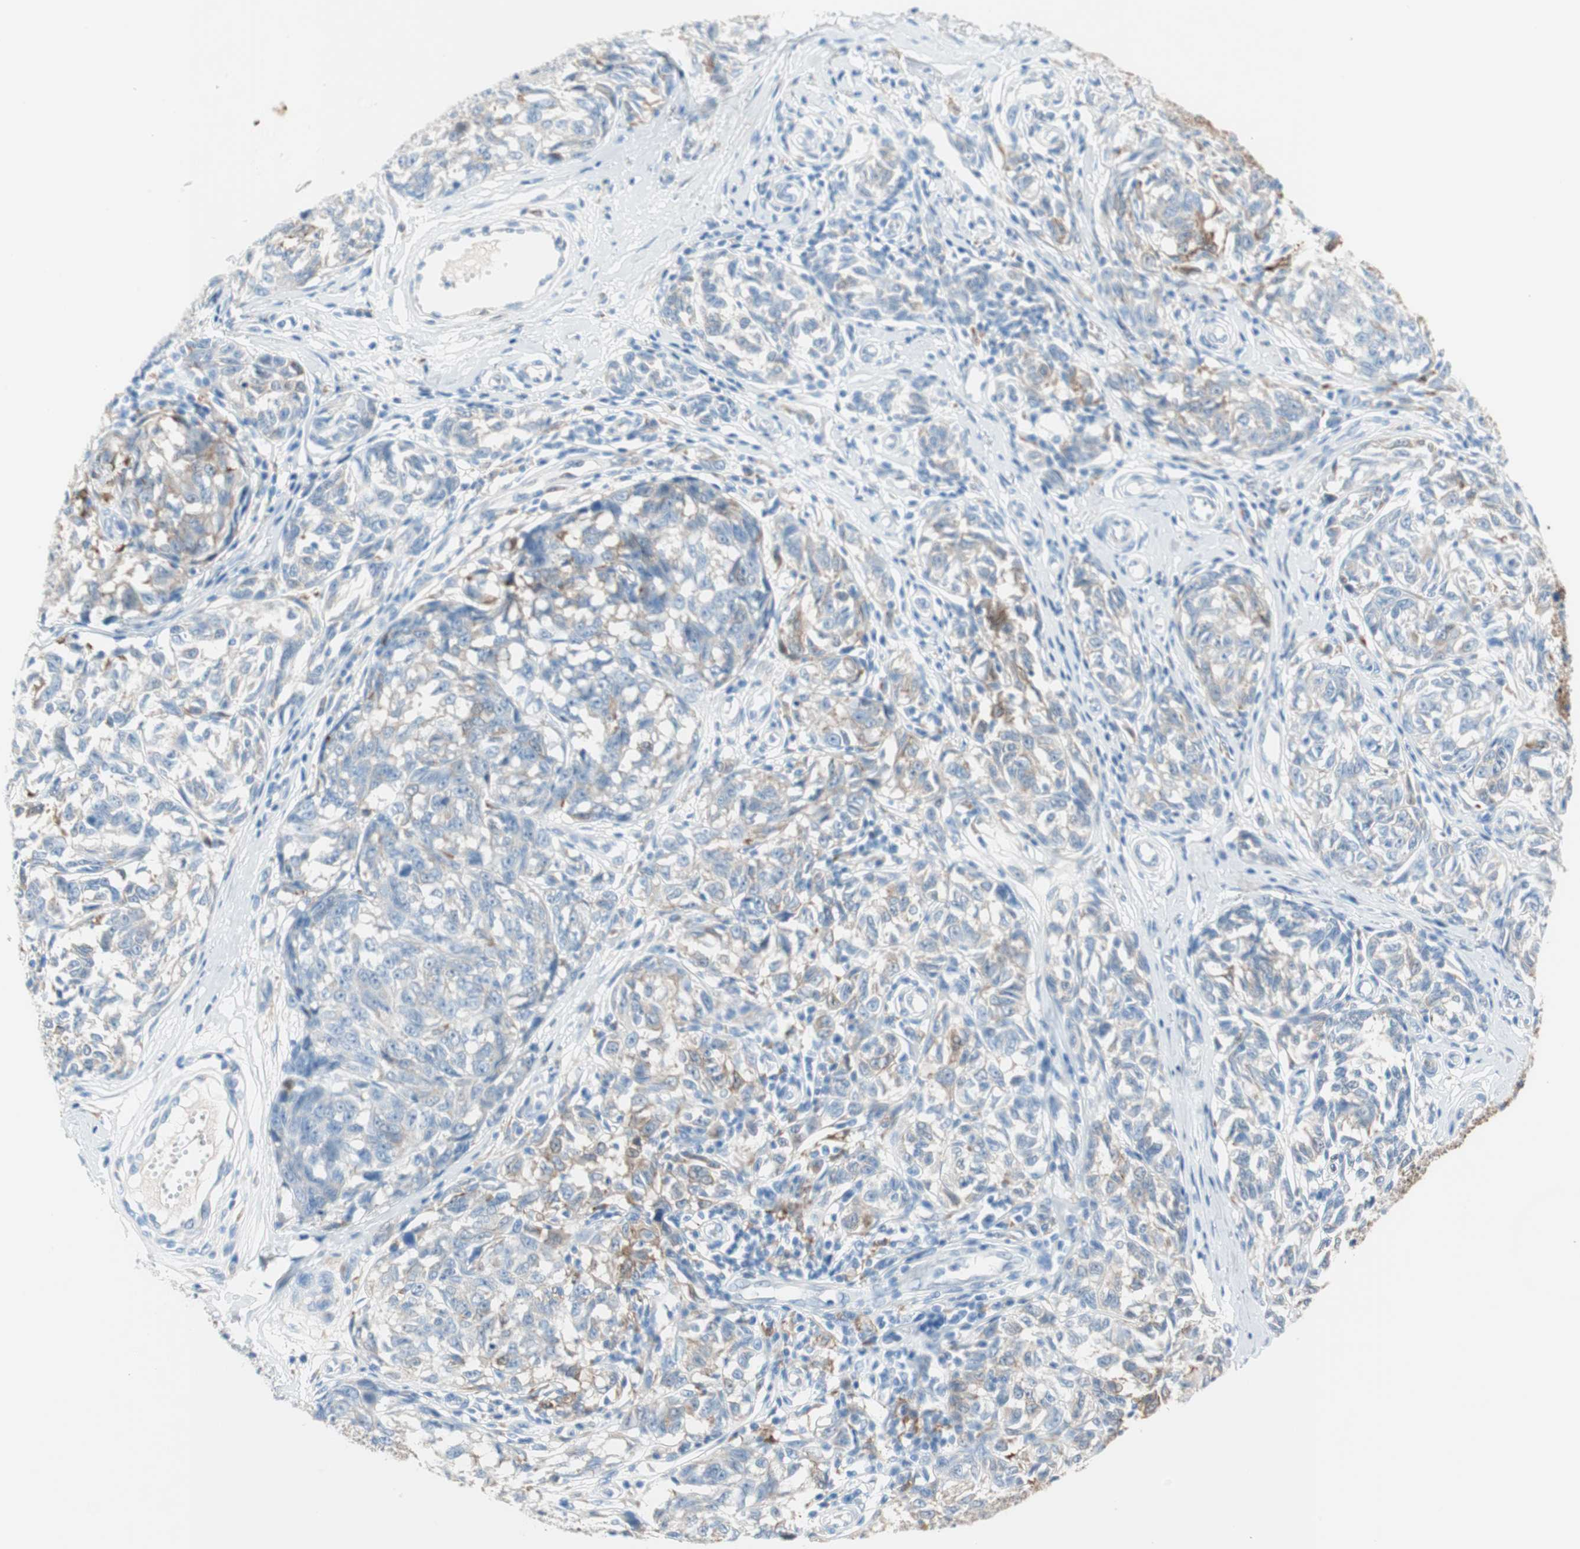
{"staining": {"intensity": "weak", "quantity": "<25%", "location": "cytoplasmic/membranous"}, "tissue": "melanoma", "cell_type": "Tumor cells", "image_type": "cancer", "snomed": [{"axis": "morphology", "description": "Malignant melanoma, NOS"}, {"axis": "topography", "description": "Skin"}], "caption": "DAB (3,3'-diaminobenzidine) immunohistochemical staining of melanoma exhibits no significant expression in tumor cells.", "gene": "GLUL", "patient": {"sex": "female", "age": 64}}